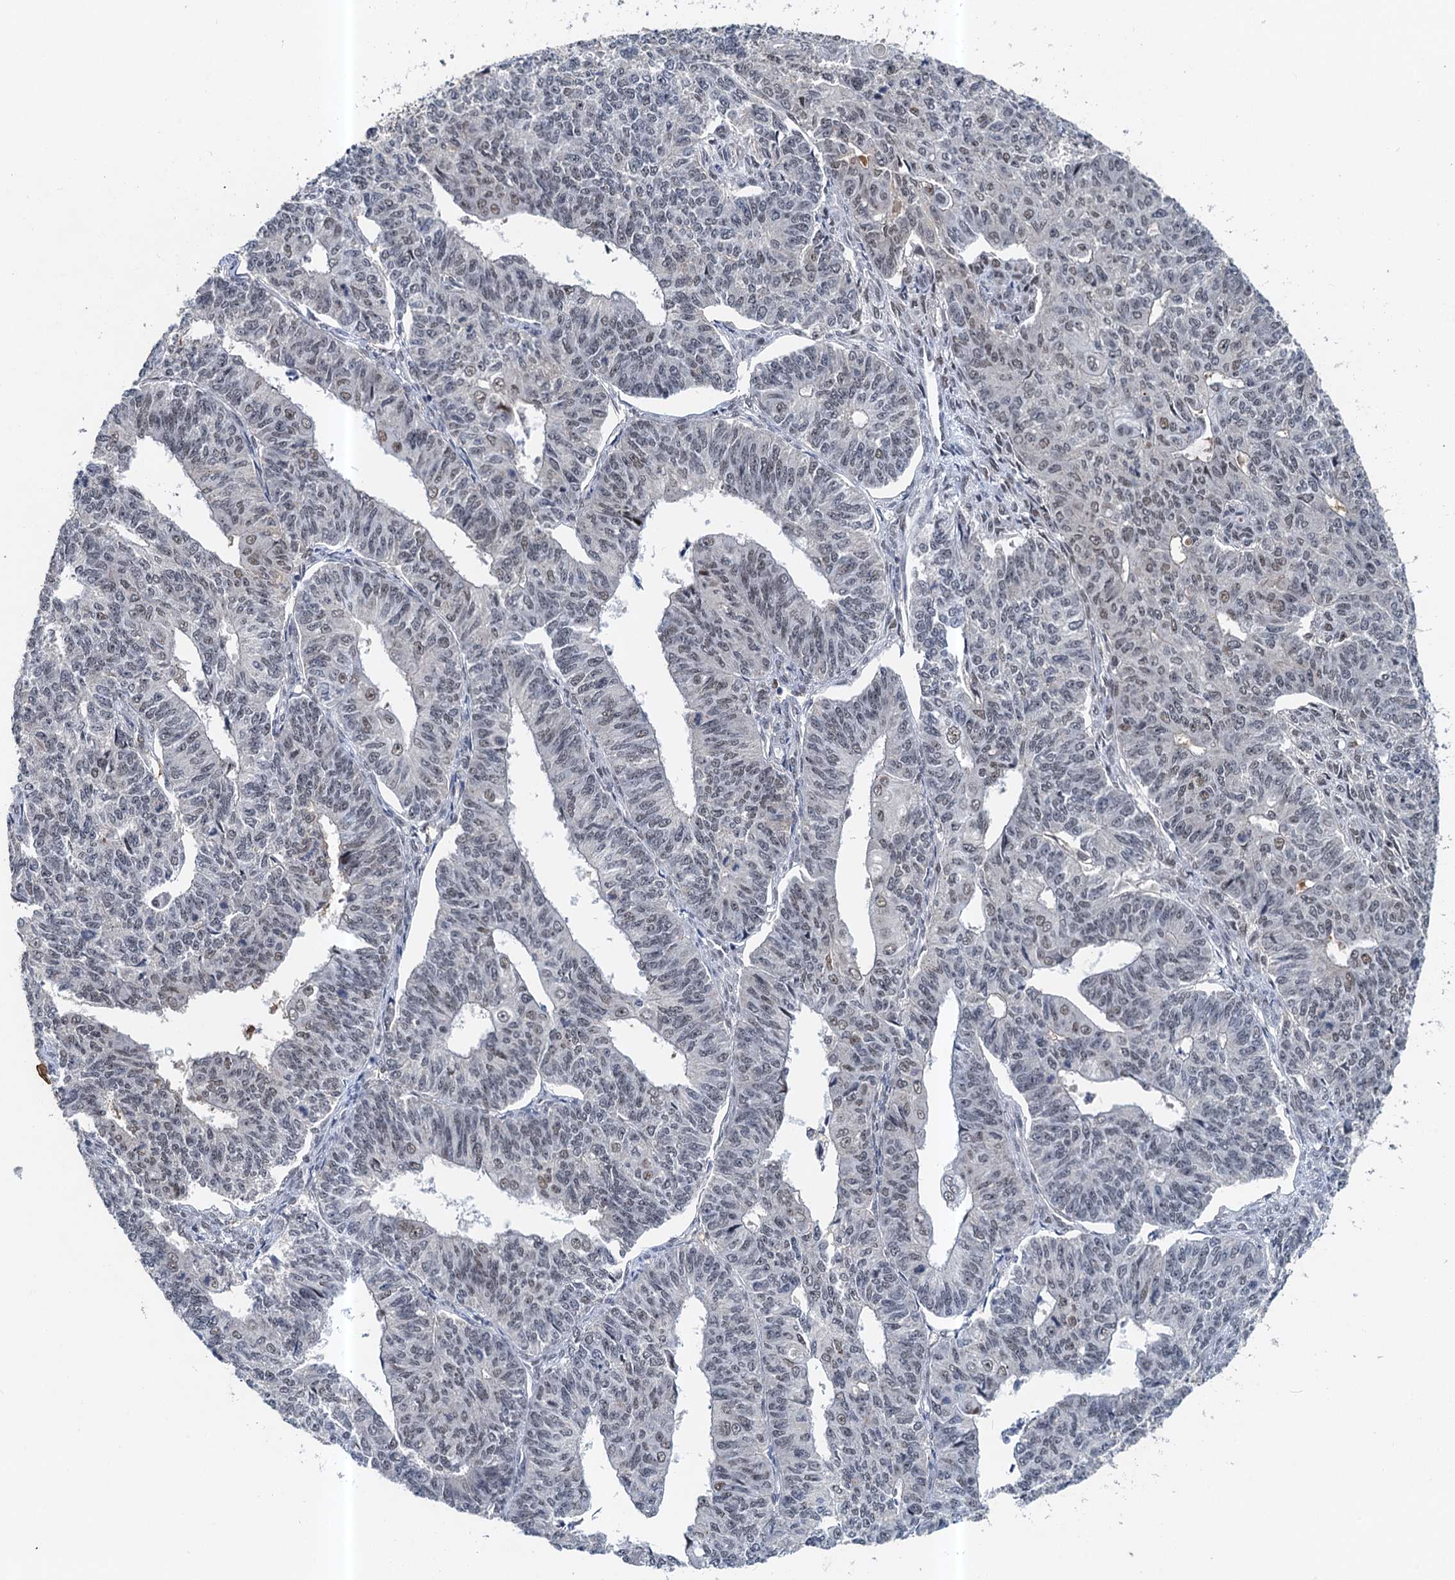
{"staining": {"intensity": "weak", "quantity": "<25%", "location": "nuclear"}, "tissue": "endometrial cancer", "cell_type": "Tumor cells", "image_type": "cancer", "snomed": [{"axis": "morphology", "description": "Adenocarcinoma, NOS"}, {"axis": "topography", "description": "Endometrium"}], "caption": "Immunohistochemistry micrograph of human endometrial cancer (adenocarcinoma) stained for a protein (brown), which displays no staining in tumor cells. (DAB (3,3'-diaminobenzidine) immunohistochemistry (IHC), high magnification).", "gene": "CSTF3", "patient": {"sex": "female", "age": 32}}